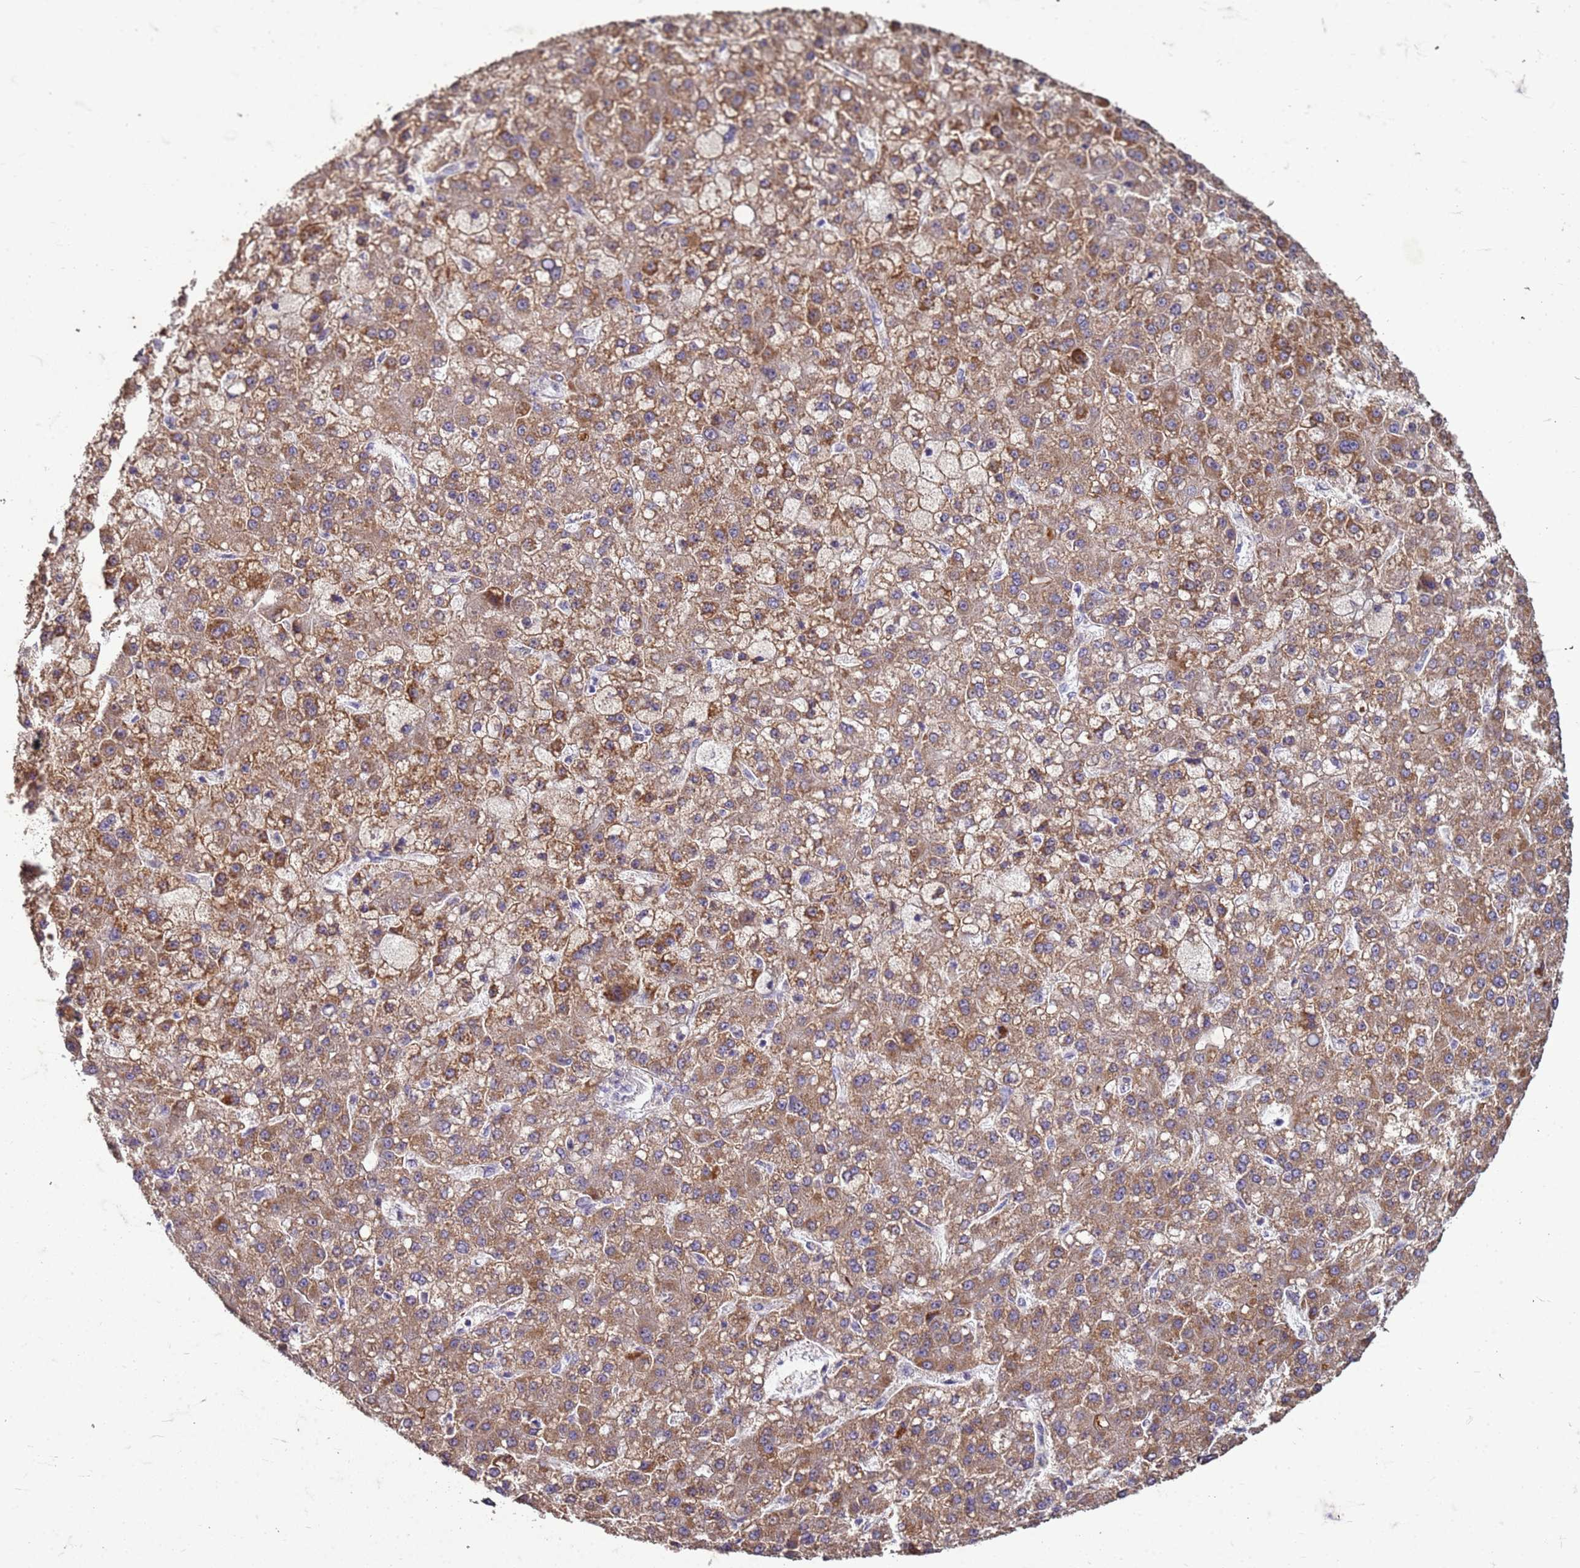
{"staining": {"intensity": "moderate", "quantity": ">75%", "location": "cytoplasmic/membranous"}, "tissue": "liver cancer", "cell_type": "Tumor cells", "image_type": "cancer", "snomed": [{"axis": "morphology", "description": "Carcinoma, Hepatocellular, NOS"}, {"axis": "topography", "description": "Liver"}], "caption": "An image of liver cancer stained for a protein demonstrates moderate cytoplasmic/membranous brown staining in tumor cells.", "gene": "SLC25A15", "patient": {"sex": "male", "age": 67}}